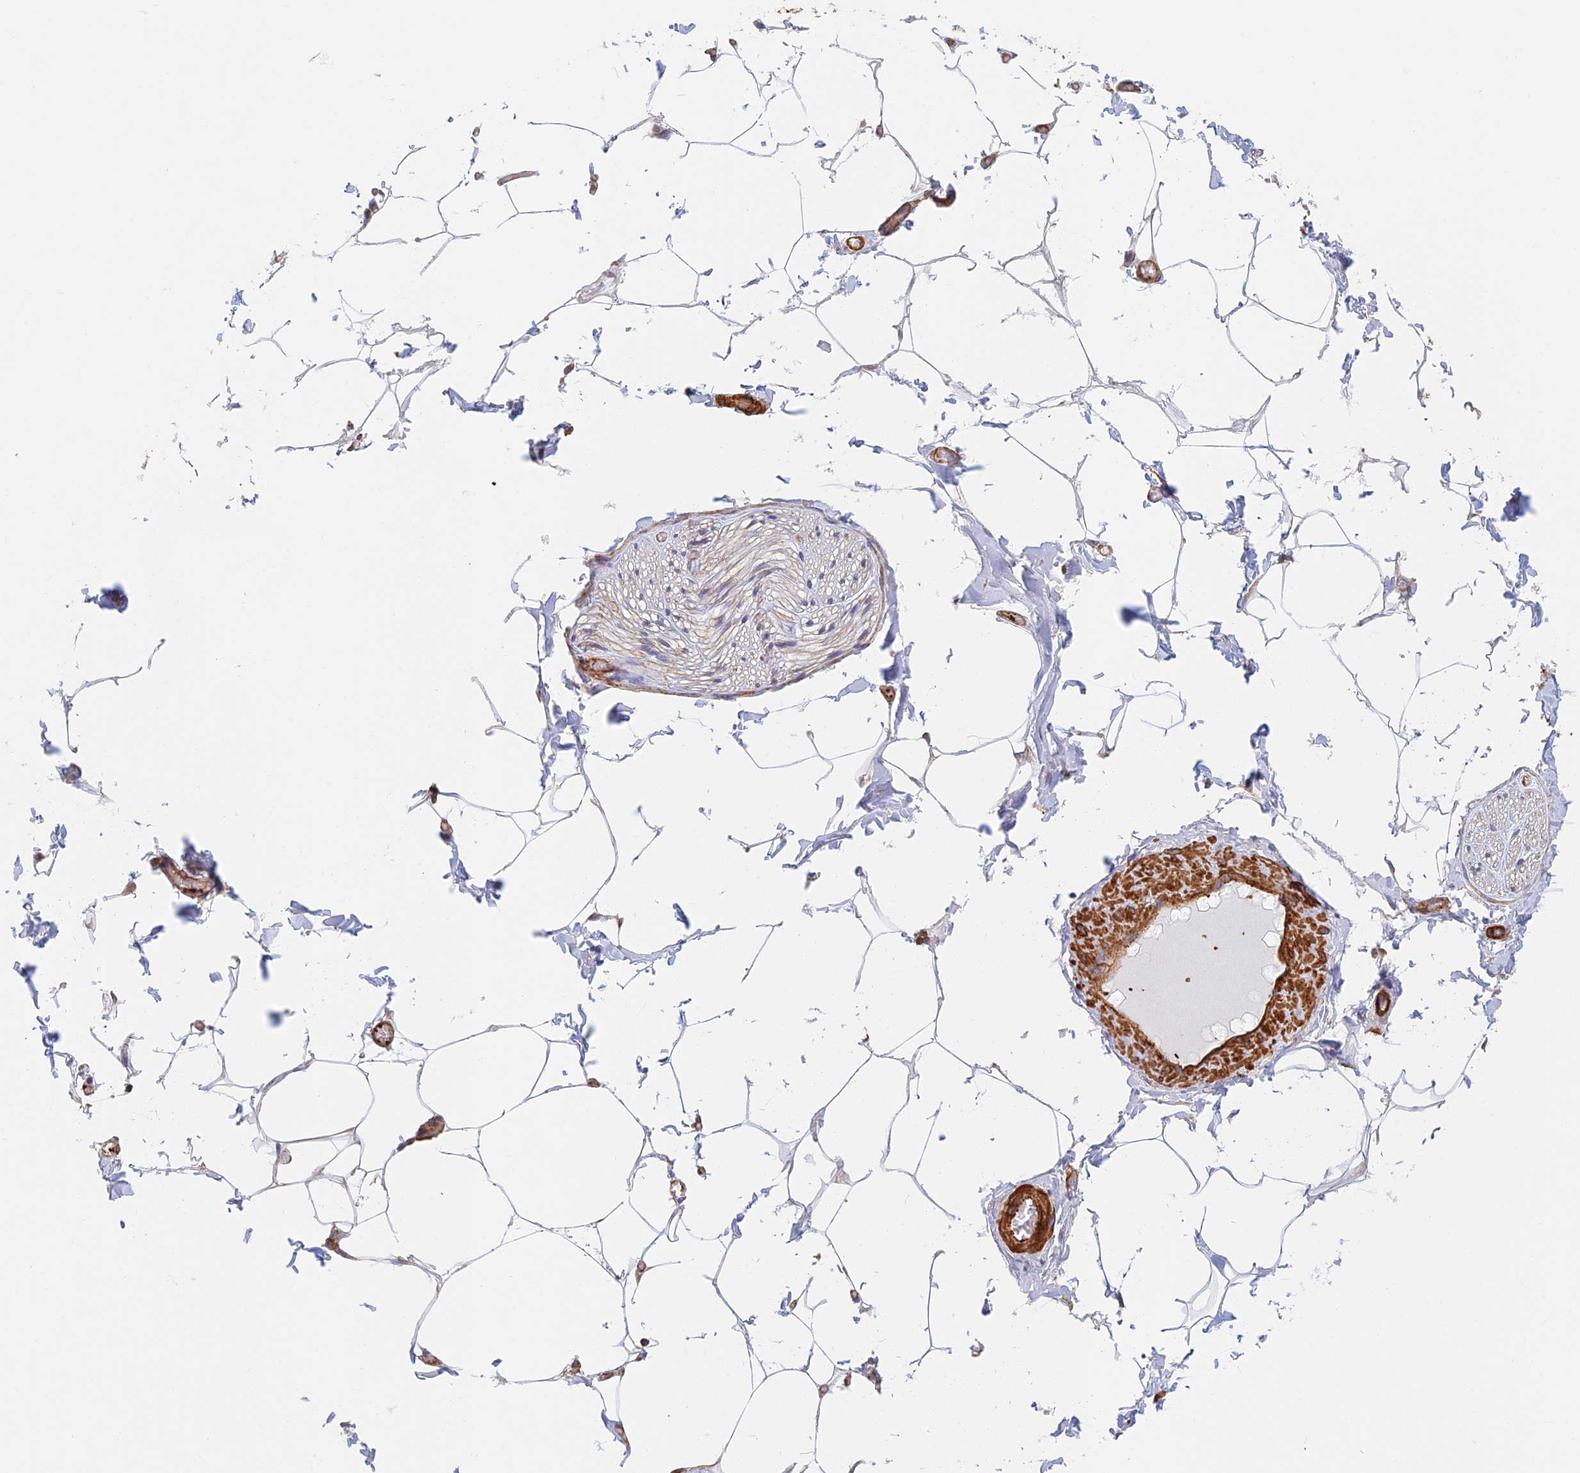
{"staining": {"intensity": "moderate", "quantity": "25%-75%", "location": "cytoplasmic/membranous"}, "tissue": "adipose tissue", "cell_type": "Adipocytes", "image_type": "normal", "snomed": [{"axis": "morphology", "description": "Normal tissue, NOS"}, {"axis": "topography", "description": "Soft tissue"}, {"axis": "topography", "description": "Adipose tissue"}, {"axis": "topography", "description": "Vascular tissue"}, {"axis": "topography", "description": "Peripheral nerve tissue"}], "caption": "Immunohistochemistry (IHC) (DAB (3,3'-diaminobenzidine)) staining of benign human adipose tissue shows moderate cytoplasmic/membranous protein staining in about 25%-75% of adipocytes.", "gene": "PAK4", "patient": {"sex": "male", "age": 46}}